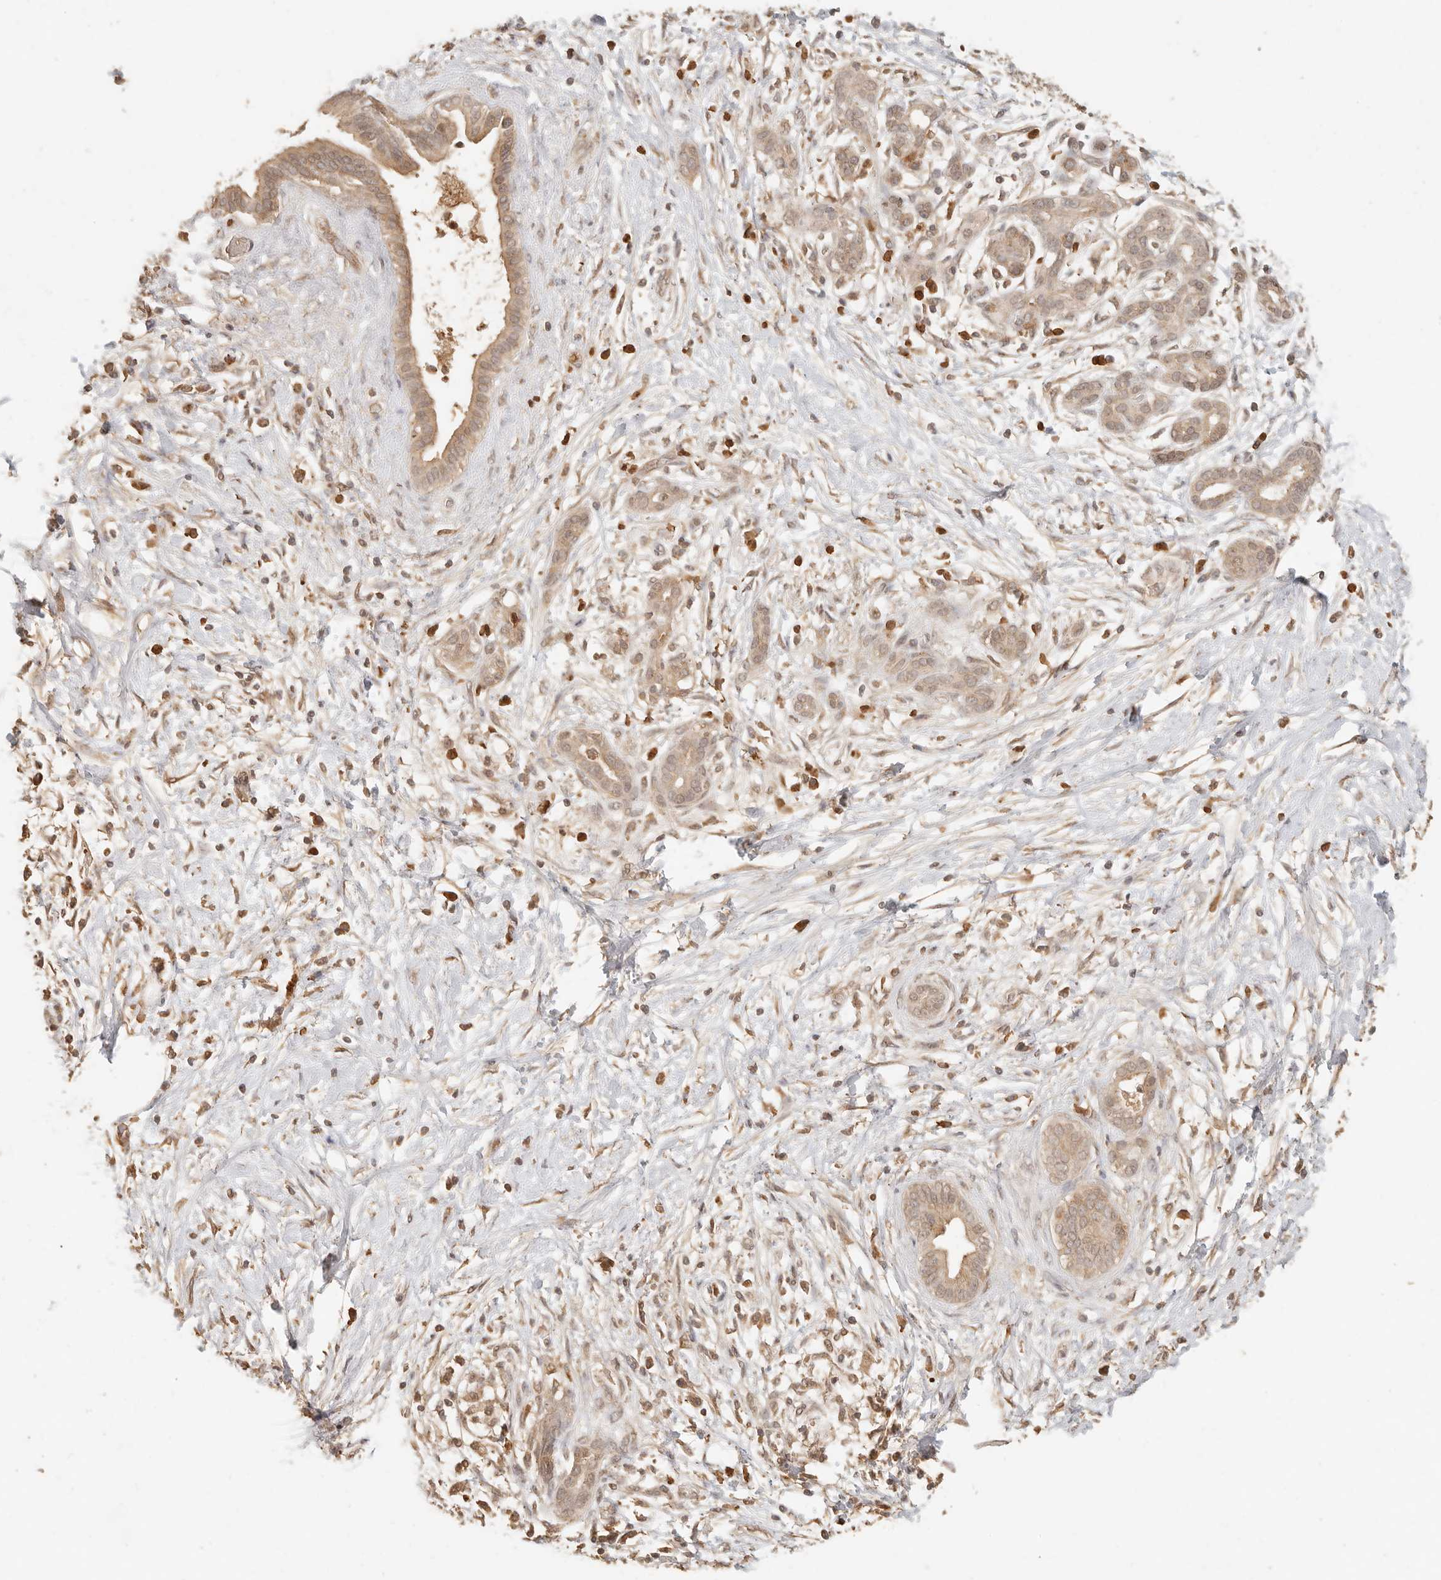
{"staining": {"intensity": "moderate", "quantity": ">75%", "location": "cytoplasmic/membranous,nuclear"}, "tissue": "pancreatic cancer", "cell_type": "Tumor cells", "image_type": "cancer", "snomed": [{"axis": "morphology", "description": "Adenocarcinoma, NOS"}, {"axis": "topography", "description": "Pancreas"}], "caption": "A histopathology image showing moderate cytoplasmic/membranous and nuclear staining in approximately >75% of tumor cells in pancreatic cancer, as visualized by brown immunohistochemical staining.", "gene": "INTS11", "patient": {"sex": "male", "age": 58}}